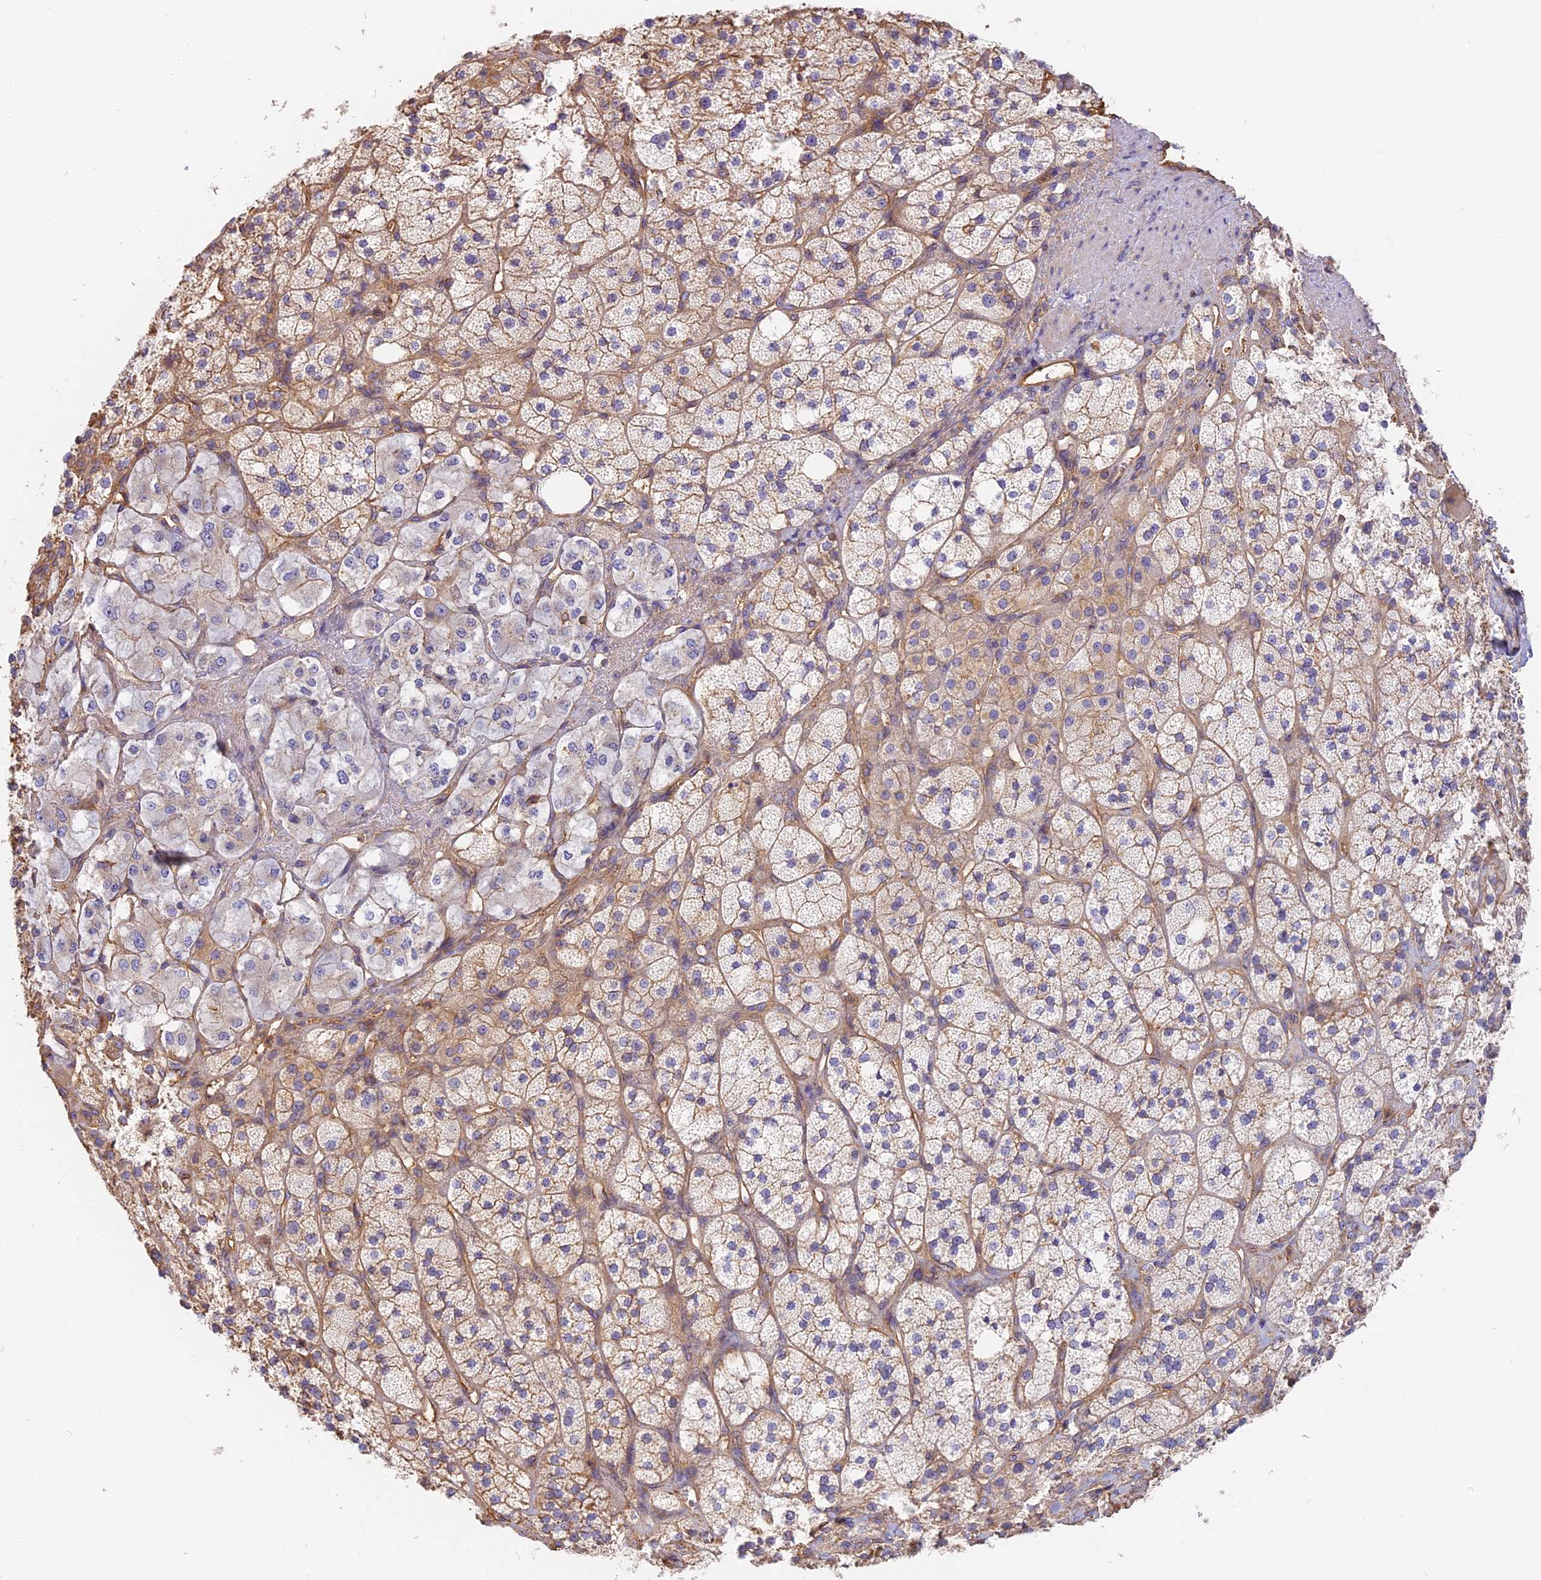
{"staining": {"intensity": "weak", "quantity": "25%-75%", "location": "cytoplasmic/membranous"}, "tissue": "adrenal gland", "cell_type": "Glandular cells", "image_type": "normal", "snomed": [{"axis": "morphology", "description": "Normal tissue, NOS"}, {"axis": "topography", "description": "Adrenal gland"}], "caption": "This is an image of immunohistochemistry staining of benign adrenal gland, which shows weak positivity in the cytoplasmic/membranous of glandular cells.", "gene": "VPS18", "patient": {"sex": "male", "age": 61}}